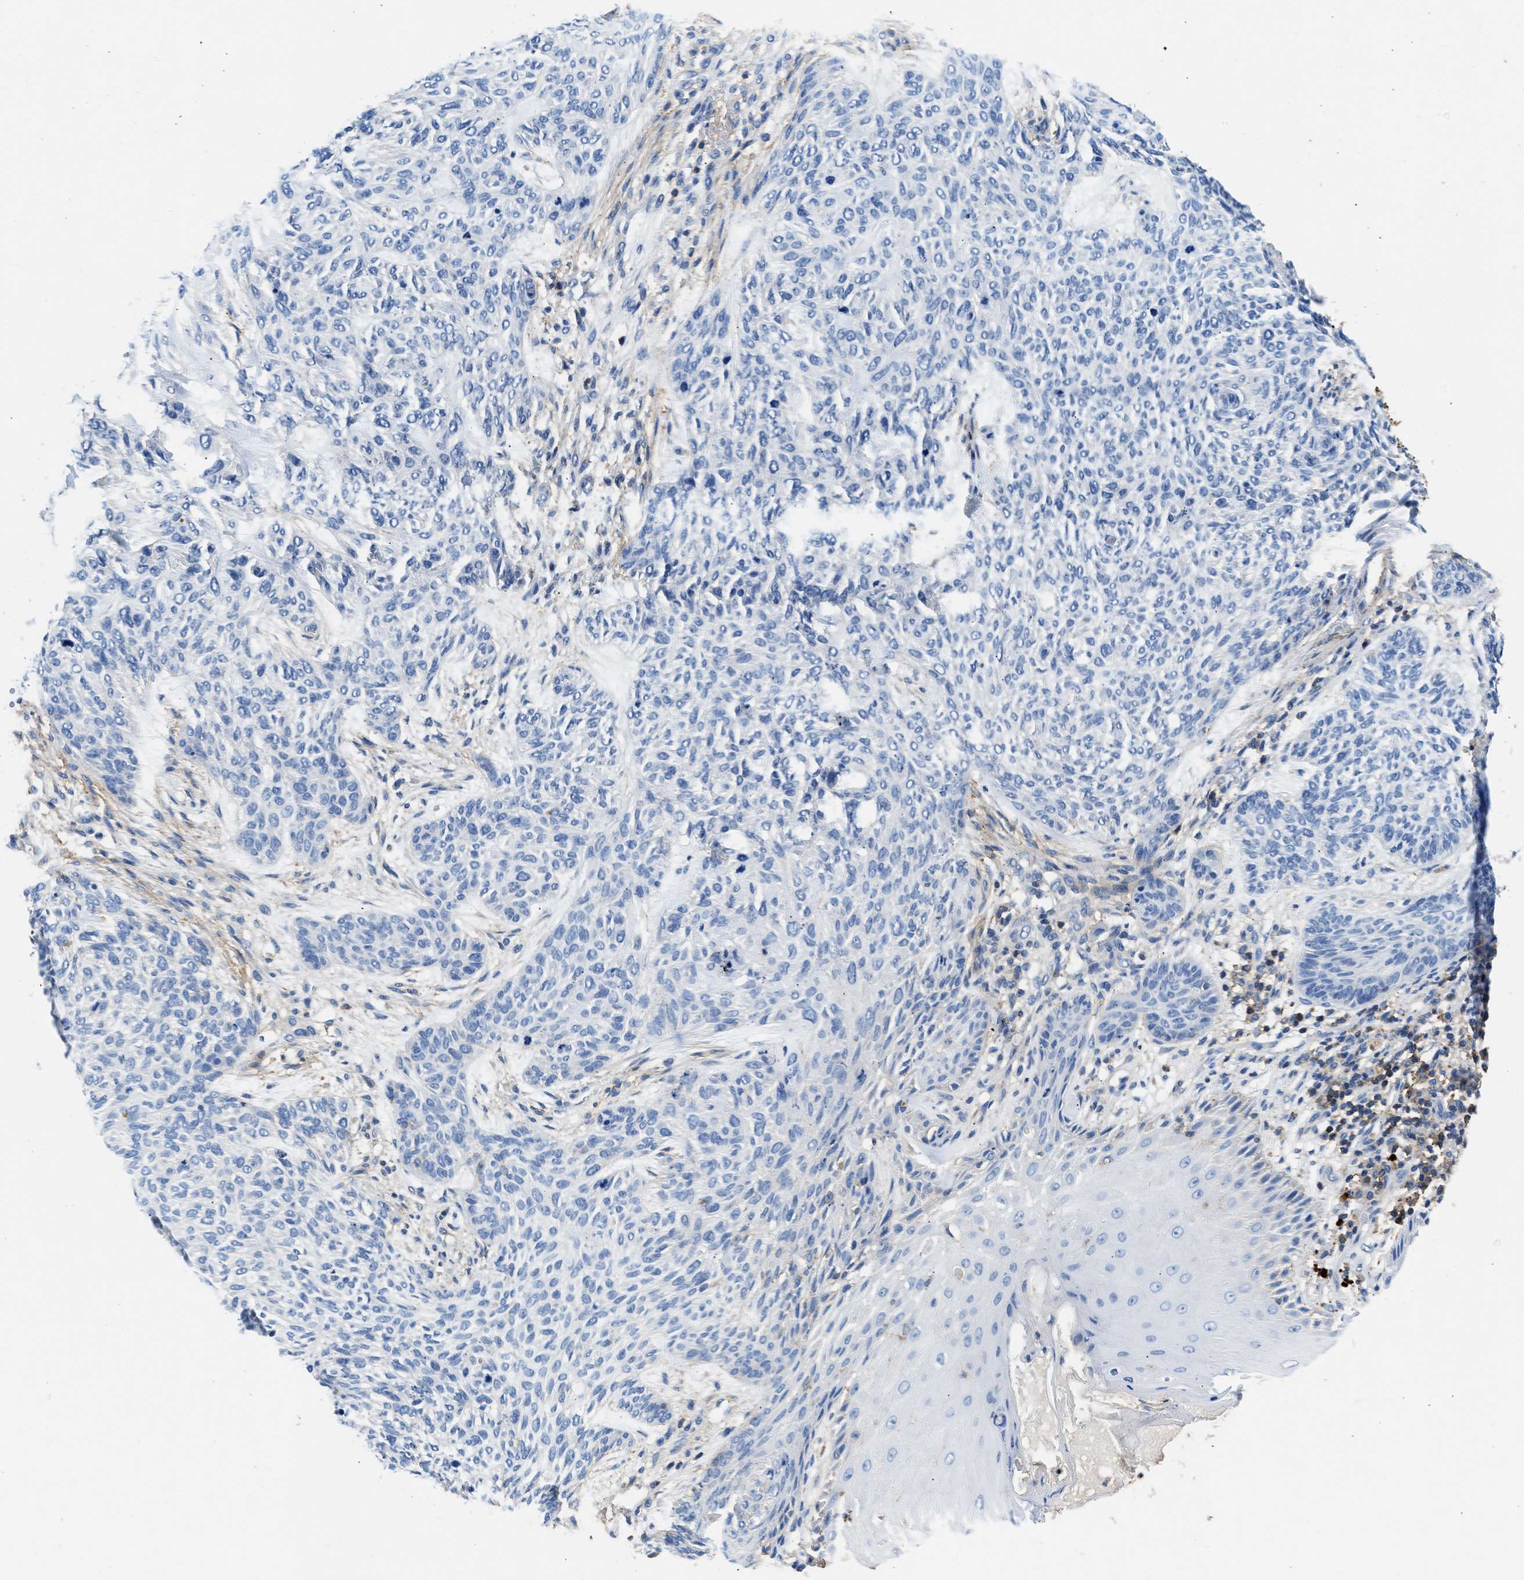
{"staining": {"intensity": "negative", "quantity": "none", "location": "none"}, "tissue": "skin cancer", "cell_type": "Tumor cells", "image_type": "cancer", "snomed": [{"axis": "morphology", "description": "Basal cell carcinoma"}, {"axis": "topography", "description": "Skin"}], "caption": "There is no significant expression in tumor cells of skin basal cell carcinoma. (Stains: DAB IHC with hematoxylin counter stain, Microscopy: brightfield microscopy at high magnification).", "gene": "KCNQ4", "patient": {"sex": "male", "age": 55}}